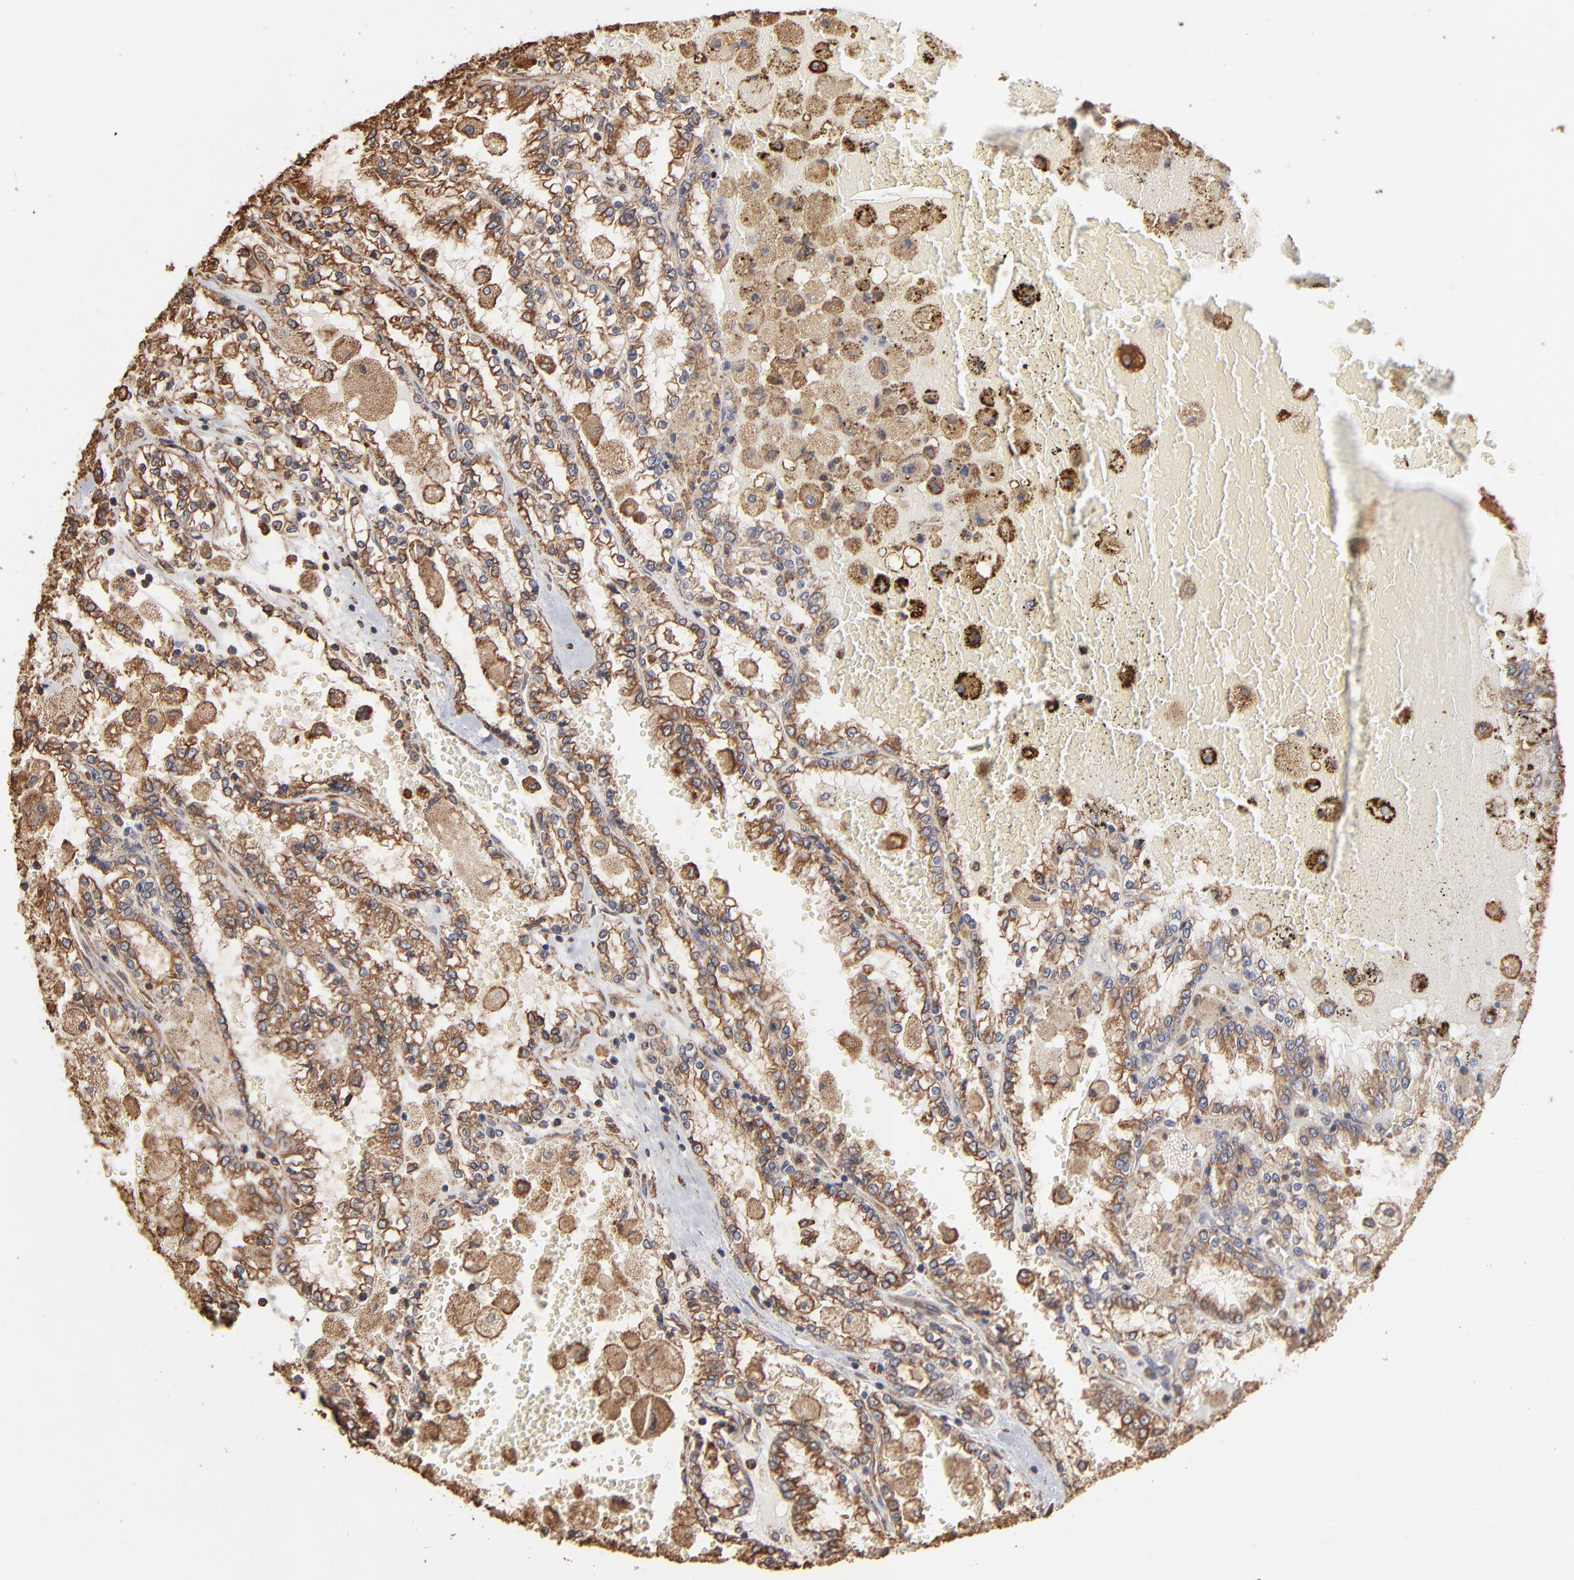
{"staining": {"intensity": "weak", "quantity": "25%-75%", "location": "cytoplasmic/membranous"}, "tissue": "renal cancer", "cell_type": "Tumor cells", "image_type": "cancer", "snomed": [{"axis": "morphology", "description": "Adenocarcinoma, NOS"}, {"axis": "topography", "description": "Kidney"}], "caption": "Protein expression analysis of renal cancer (adenocarcinoma) shows weak cytoplasmic/membranous expression in about 25%-75% of tumor cells.", "gene": "PDIA3", "patient": {"sex": "female", "age": 56}}